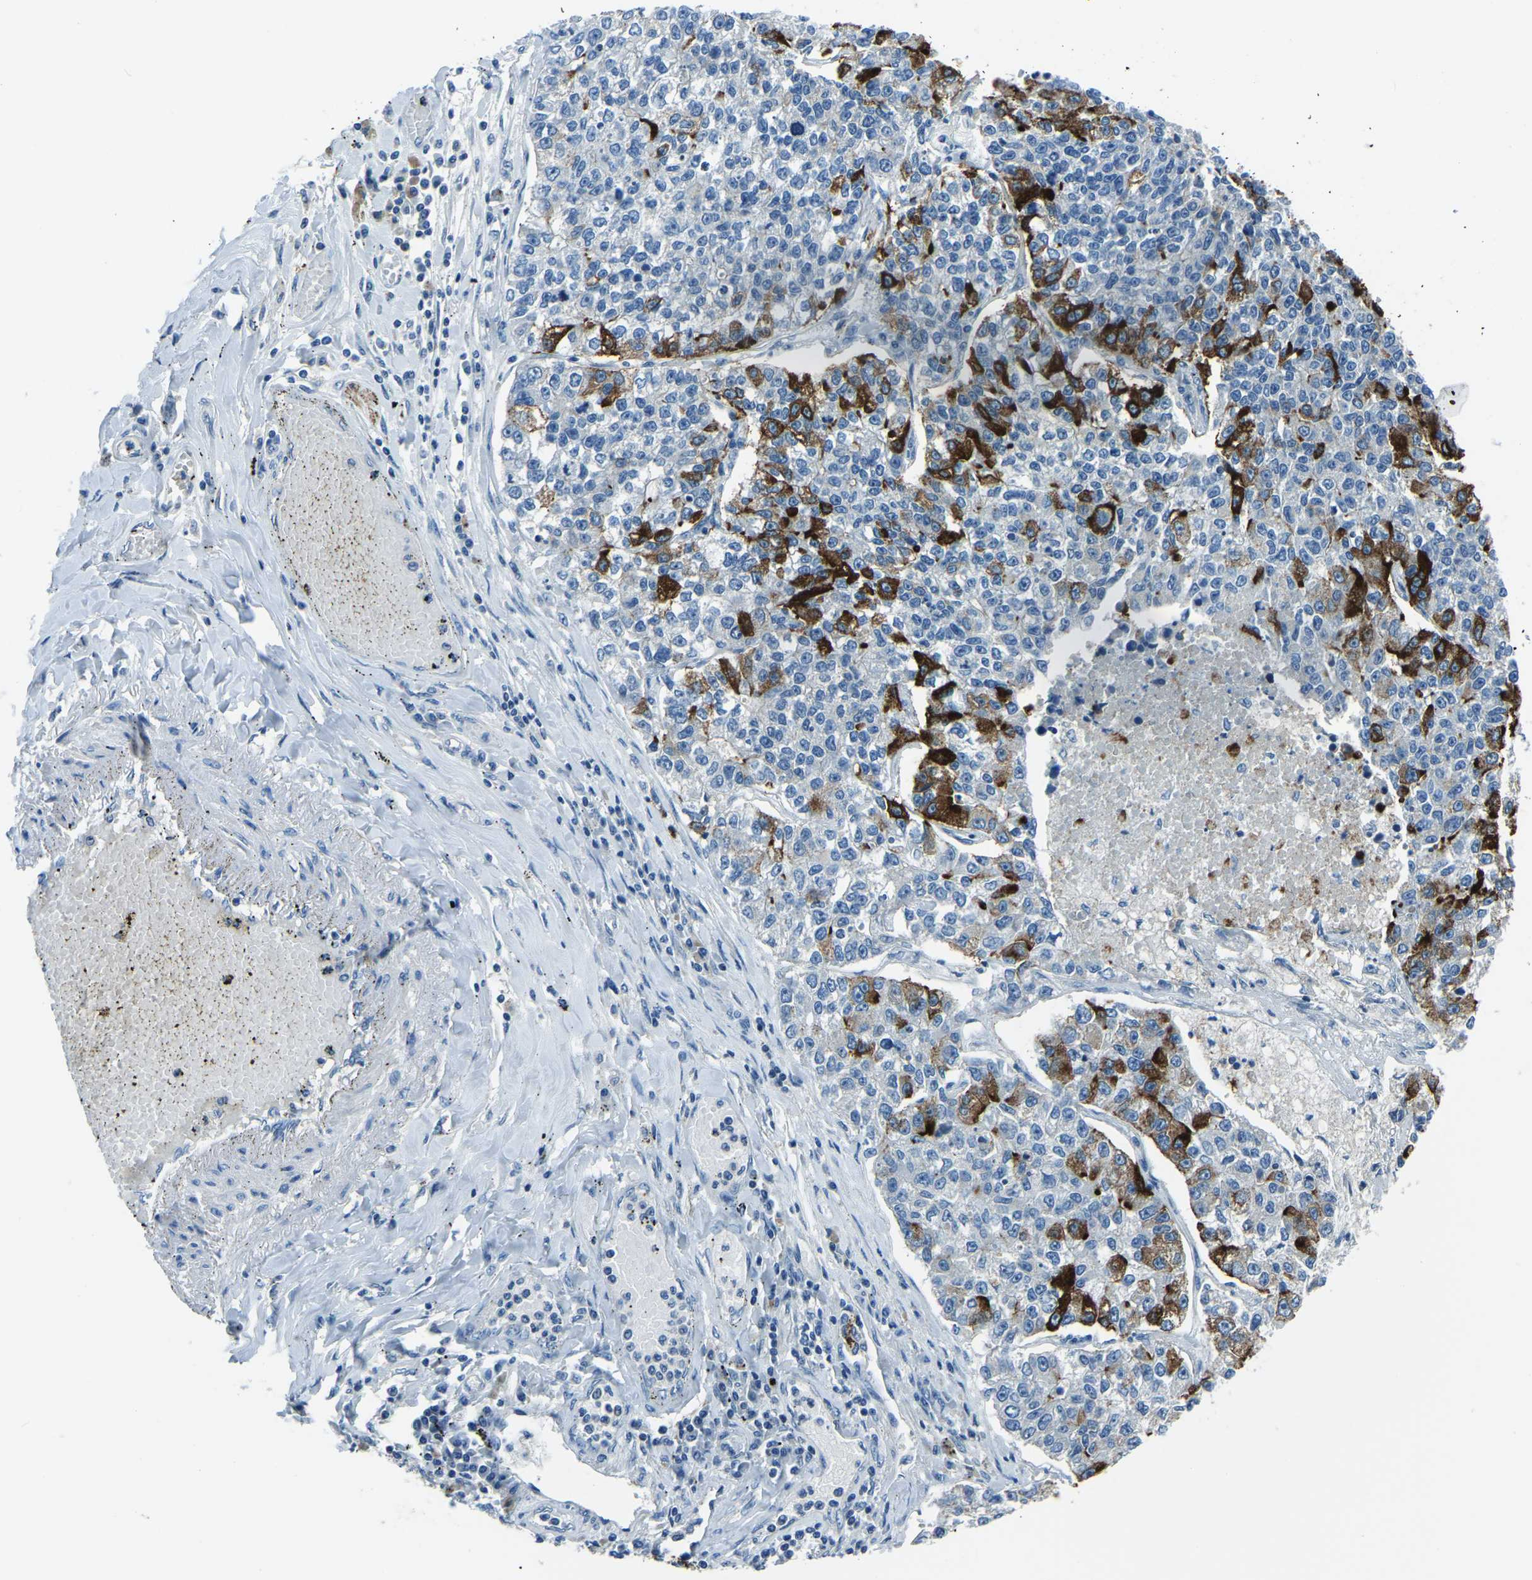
{"staining": {"intensity": "strong", "quantity": "<25%", "location": "cytoplasmic/membranous"}, "tissue": "lung cancer", "cell_type": "Tumor cells", "image_type": "cancer", "snomed": [{"axis": "morphology", "description": "Adenocarcinoma, NOS"}, {"axis": "topography", "description": "Lung"}], "caption": "Immunohistochemistry staining of lung cancer (adenocarcinoma), which exhibits medium levels of strong cytoplasmic/membranous staining in about <25% of tumor cells indicating strong cytoplasmic/membranous protein positivity. The staining was performed using DAB (brown) for protein detection and nuclei were counterstained in hematoxylin (blue).", "gene": "RRP1", "patient": {"sex": "male", "age": 49}}